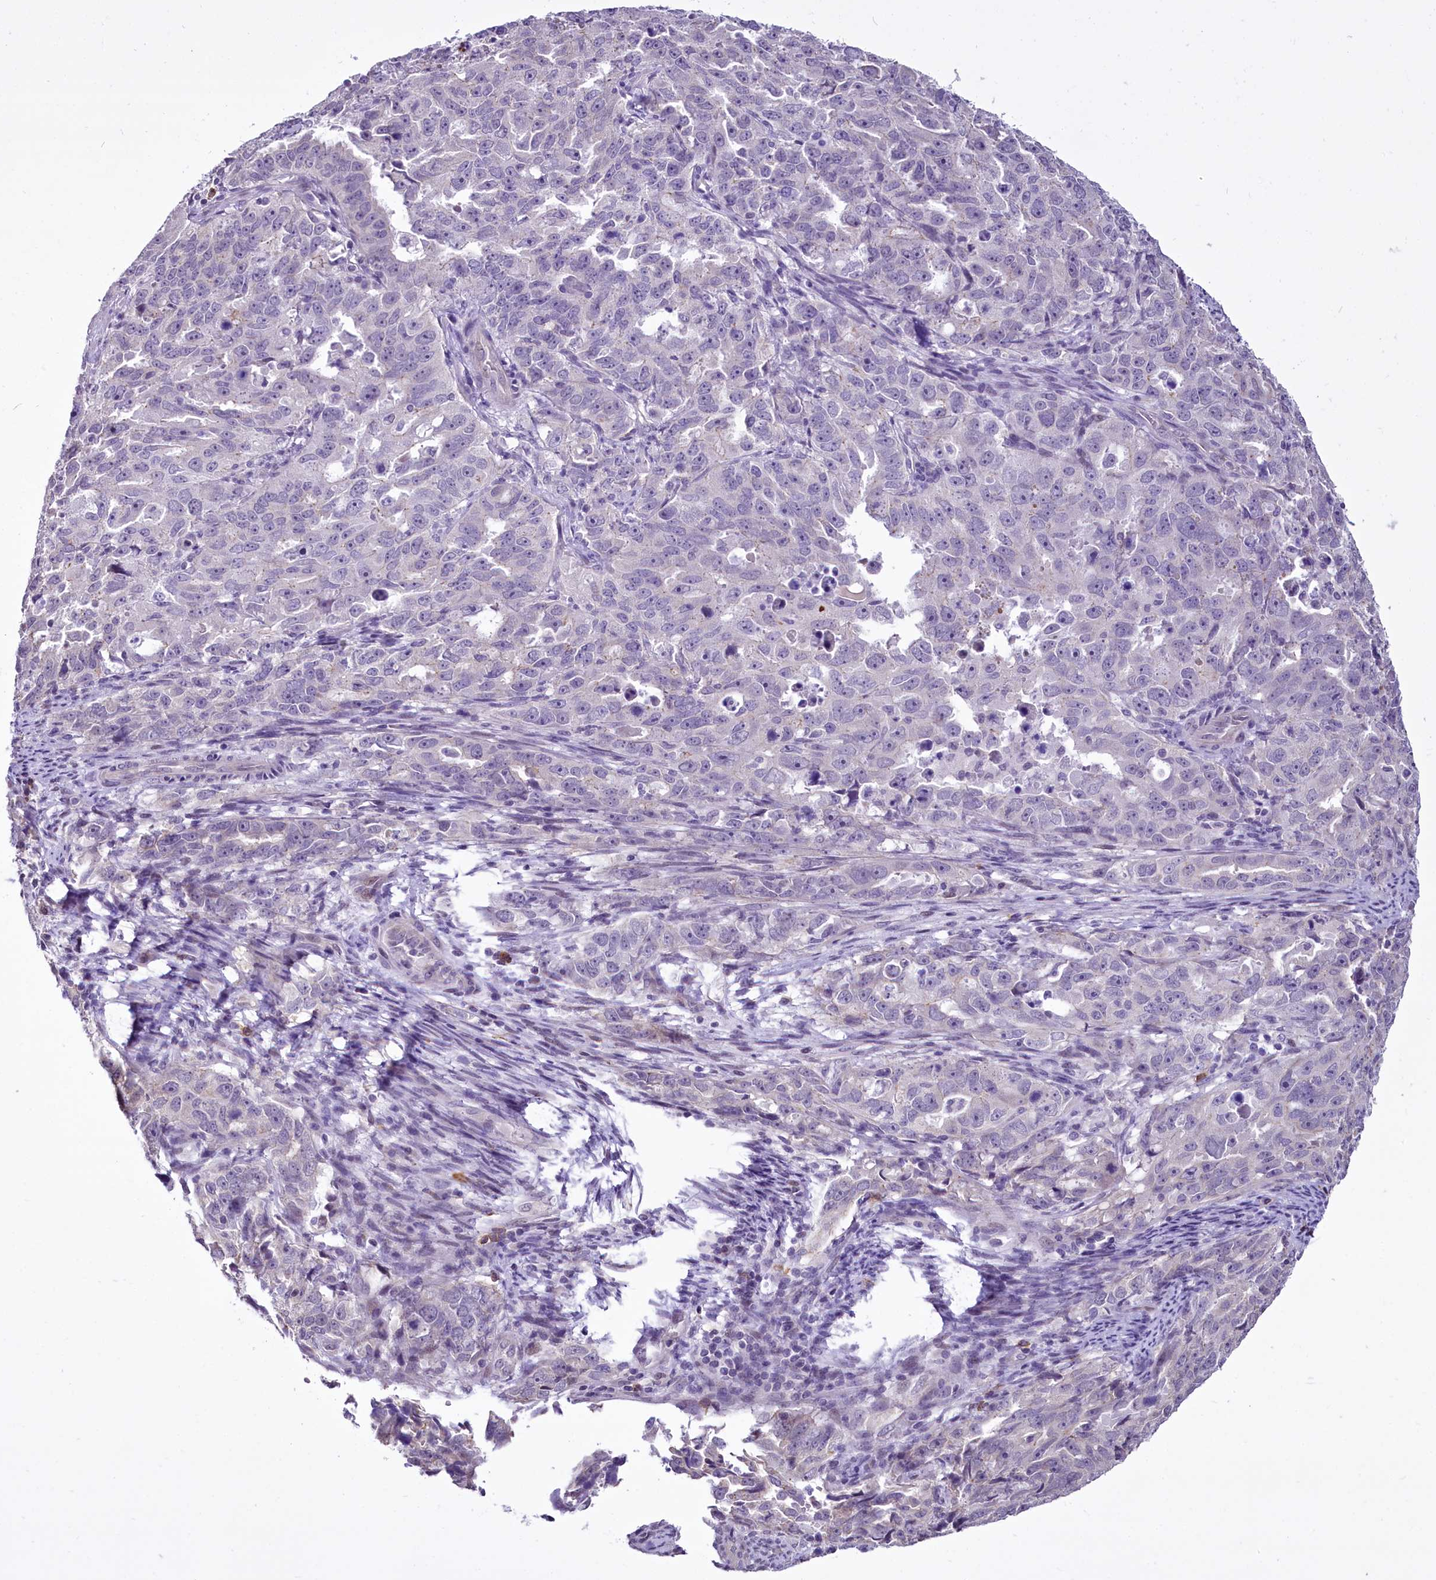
{"staining": {"intensity": "negative", "quantity": "none", "location": "none"}, "tissue": "endometrial cancer", "cell_type": "Tumor cells", "image_type": "cancer", "snomed": [{"axis": "morphology", "description": "Adenocarcinoma, NOS"}, {"axis": "topography", "description": "Endometrium"}], "caption": "Immunohistochemical staining of endometrial adenocarcinoma shows no significant staining in tumor cells. The staining is performed using DAB (3,3'-diaminobenzidine) brown chromogen with nuclei counter-stained in using hematoxylin.", "gene": "BANK1", "patient": {"sex": "female", "age": 65}}